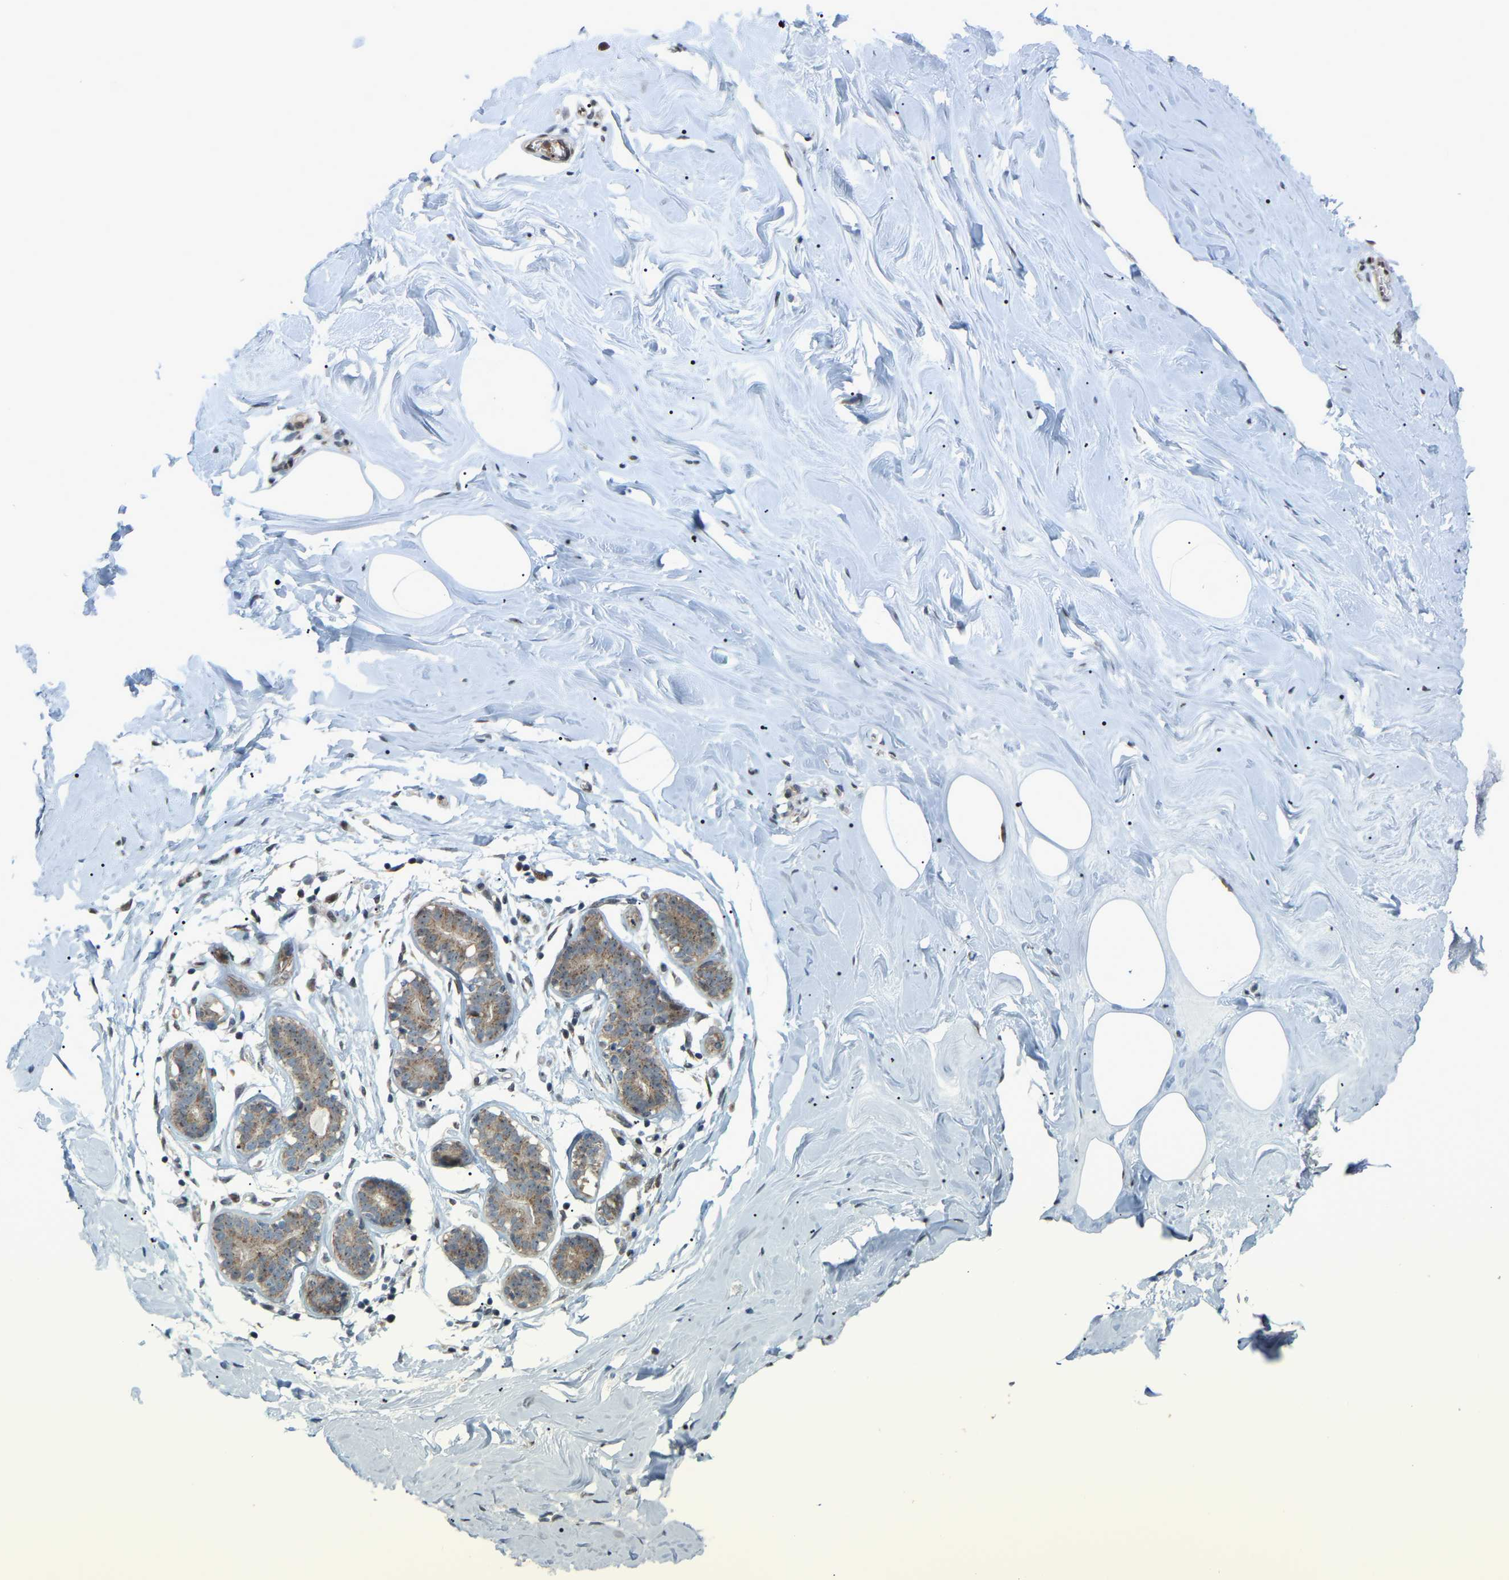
{"staining": {"intensity": "weak", "quantity": "25%-75%", "location": "cytoplasmic/membranous"}, "tissue": "adipose tissue", "cell_type": "Adipocytes", "image_type": "normal", "snomed": [{"axis": "morphology", "description": "Normal tissue, NOS"}, {"axis": "morphology", "description": "Fibrosis, NOS"}, {"axis": "topography", "description": "Breast"}, {"axis": "topography", "description": "Adipose tissue"}], "caption": "A low amount of weak cytoplasmic/membranous expression is seen in approximately 25%-75% of adipocytes in unremarkable adipose tissue.", "gene": "CROT", "patient": {"sex": "female", "age": 39}}